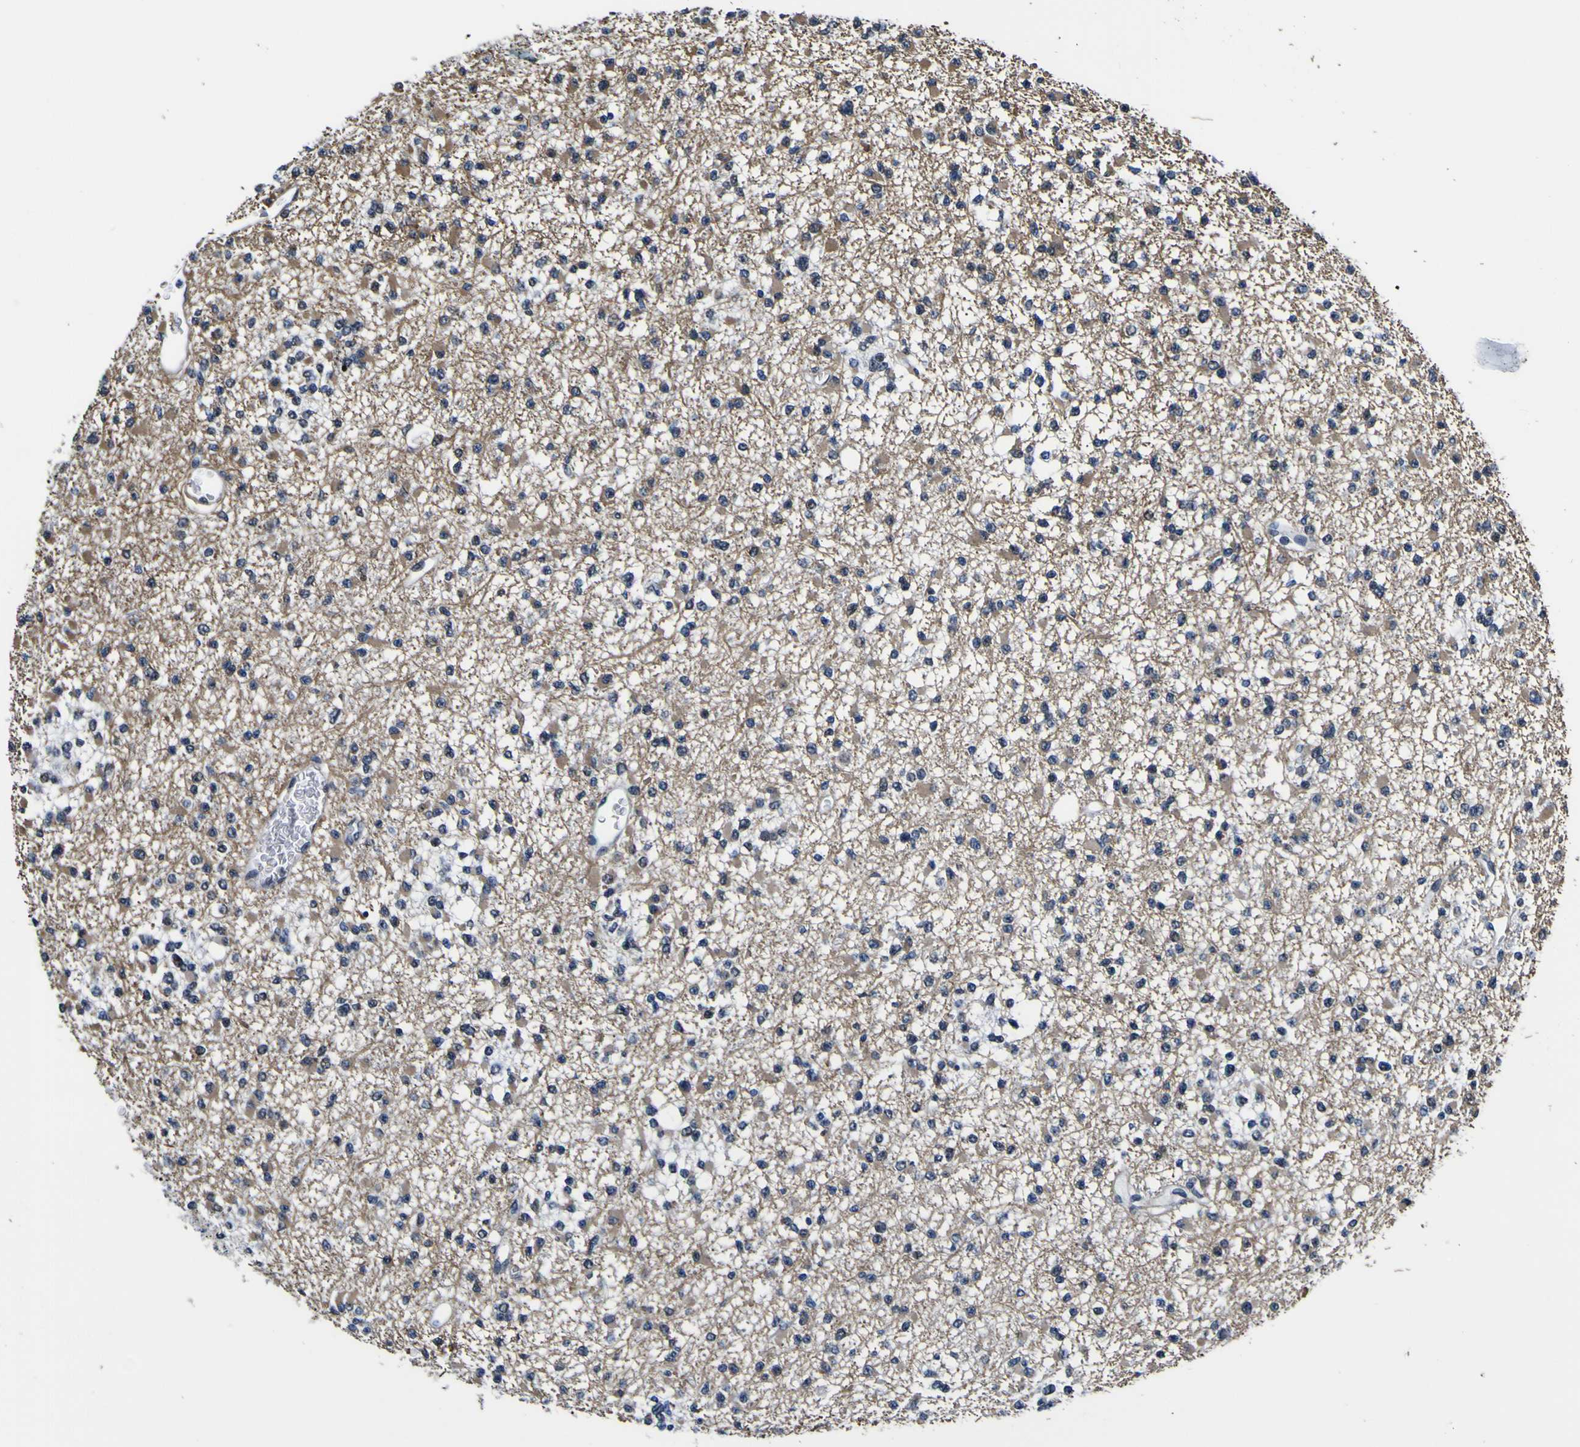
{"staining": {"intensity": "weak", "quantity": "25%-75%", "location": "cytoplasmic/membranous"}, "tissue": "glioma", "cell_type": "Tumor cells", "image_type": "cancer", "snomed": [{"axis": "morphology", "description": "Glioma, malignant, Low grade"}, {"axis": "topography", "description": "Brain"}], "caption": "A histopathology image showing weak cytoplasmic/membranous expression in approximately 25%-75% of tumor cells in glioma, as visualized by brown immunohistochemical staining.", "gene": "POSTN", "patient": {"sex": "female", "age": 22}}